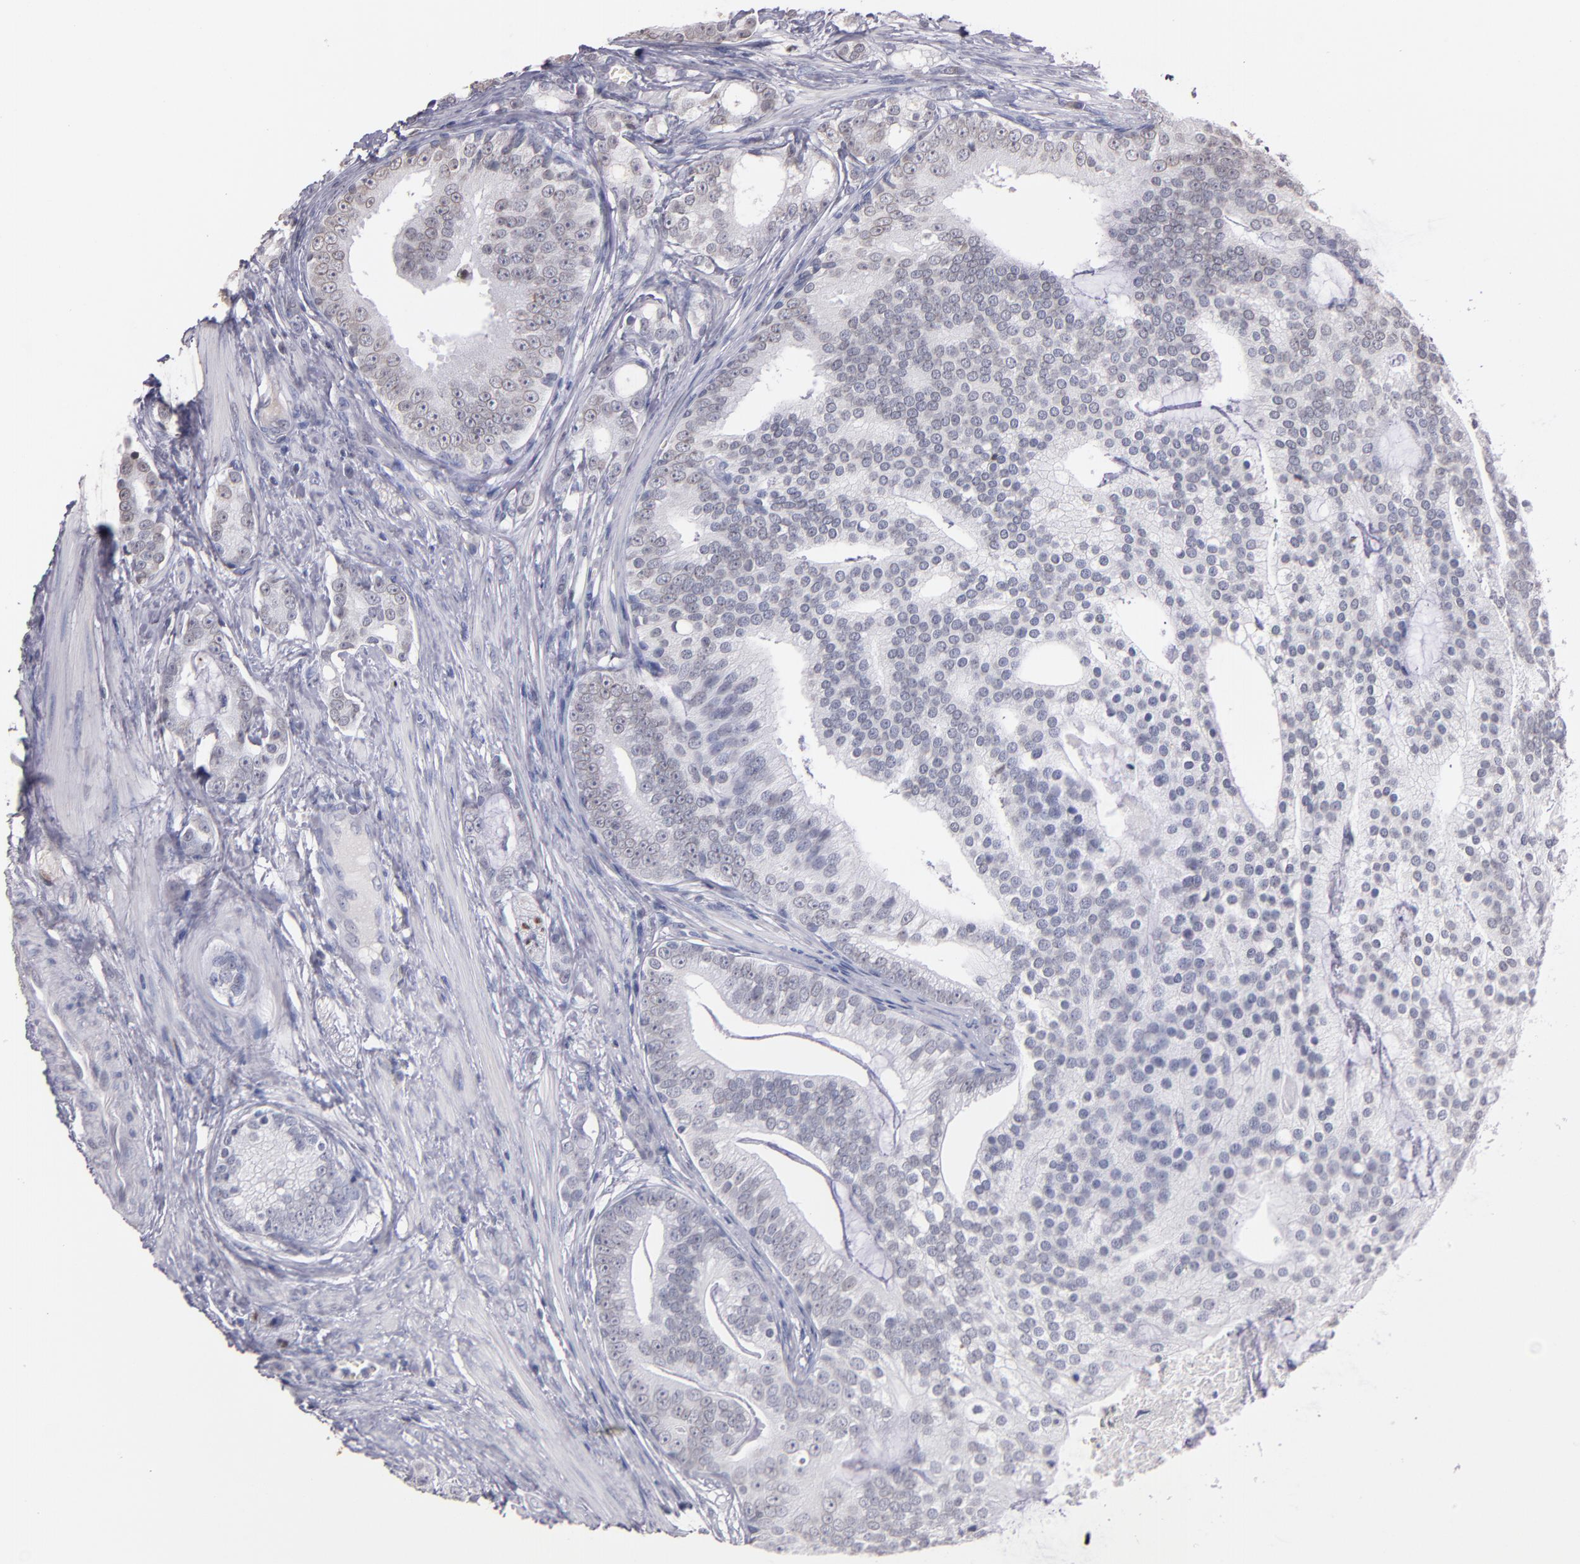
{"staining": {"intensity": "negative", "quantity": "none", "location": "none"}, "tissue": "prostate cancer", "cell_type": "Tumor cells", "image_type": "cancer", "snomed": [{"axis": "morphology", "description": "Adenocarcinoma, Low grade"}, {"axis": "topography", "description": "Prostate"}], "caption": "Low-grade adenocarcinoma (prostate) stained for a protein using immunohistochemistry (IHC) displays no expression tumor cells.", "gene": "SOX10", "patient": {"sex": "male", "age": 58}}